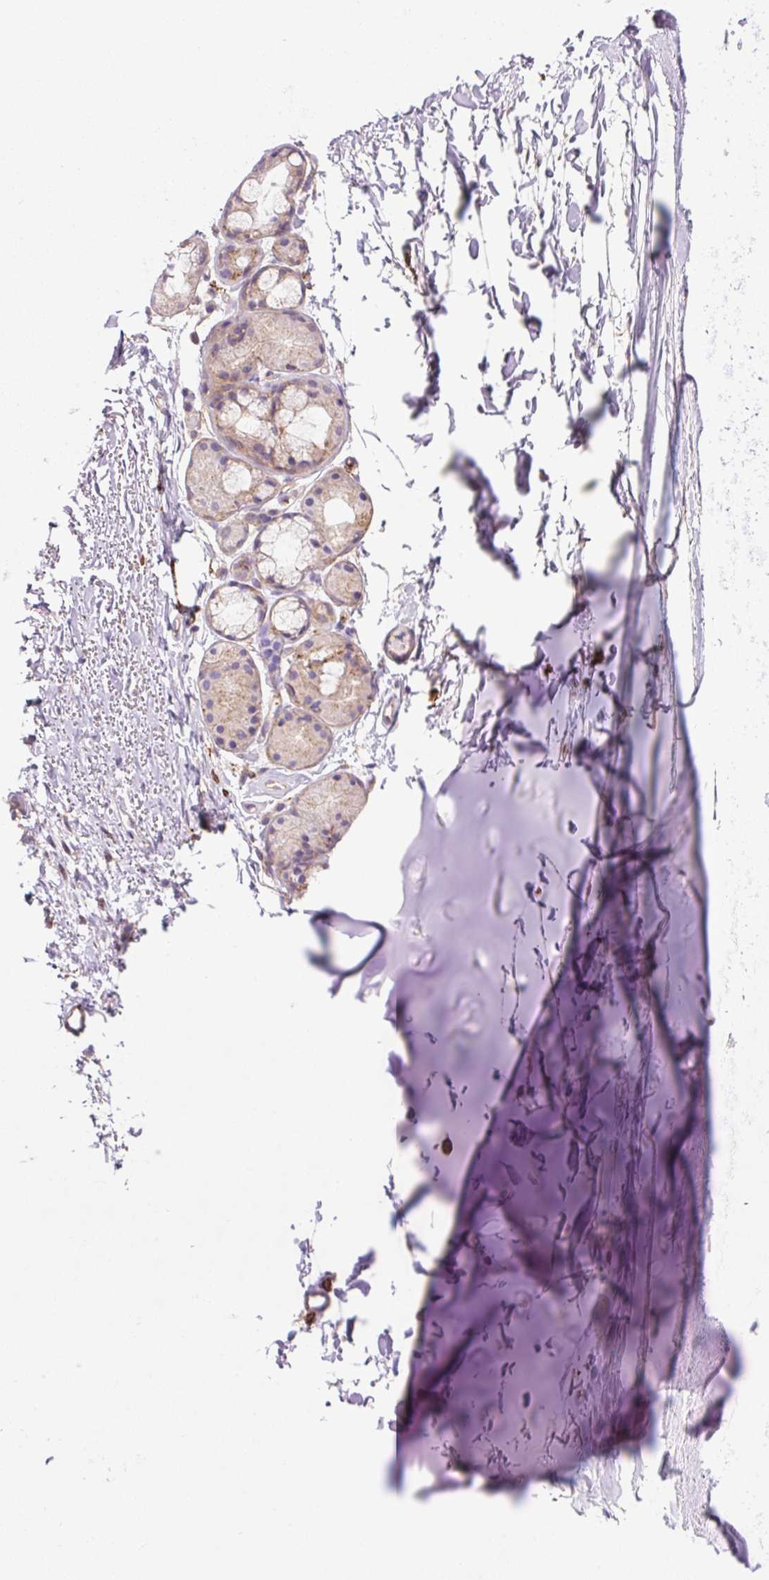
{"staining": {"intensity": "negative", "quantity": "none", "location": "none"}, "tissue": "adipose tissue", "cell_type": "Adipocytes", "image_type": "normal", "snomed": [{"axis": "morphology", "description": "Normal tissue, NOS"}, {"axis": "topography", "description": "Cartilage tissue"}, {"axis": "topography", "description": "Nasopharynx"}], "caption": "IHC photomicrograph of normal adipose tissue: adipose tissue stained with DAB (3,3'-diaminobenzidine) reveals no significant protein staining in adipocytes. The staining was performed using DAB (3,3'-diaminobenzidine) to visualize the protein expression in brown, while the nuclei were stained in blue with hematoxylin (Magnification: 20x).", "gene": "SH2D6", "patient": {"sex": "male", "age": 56}}